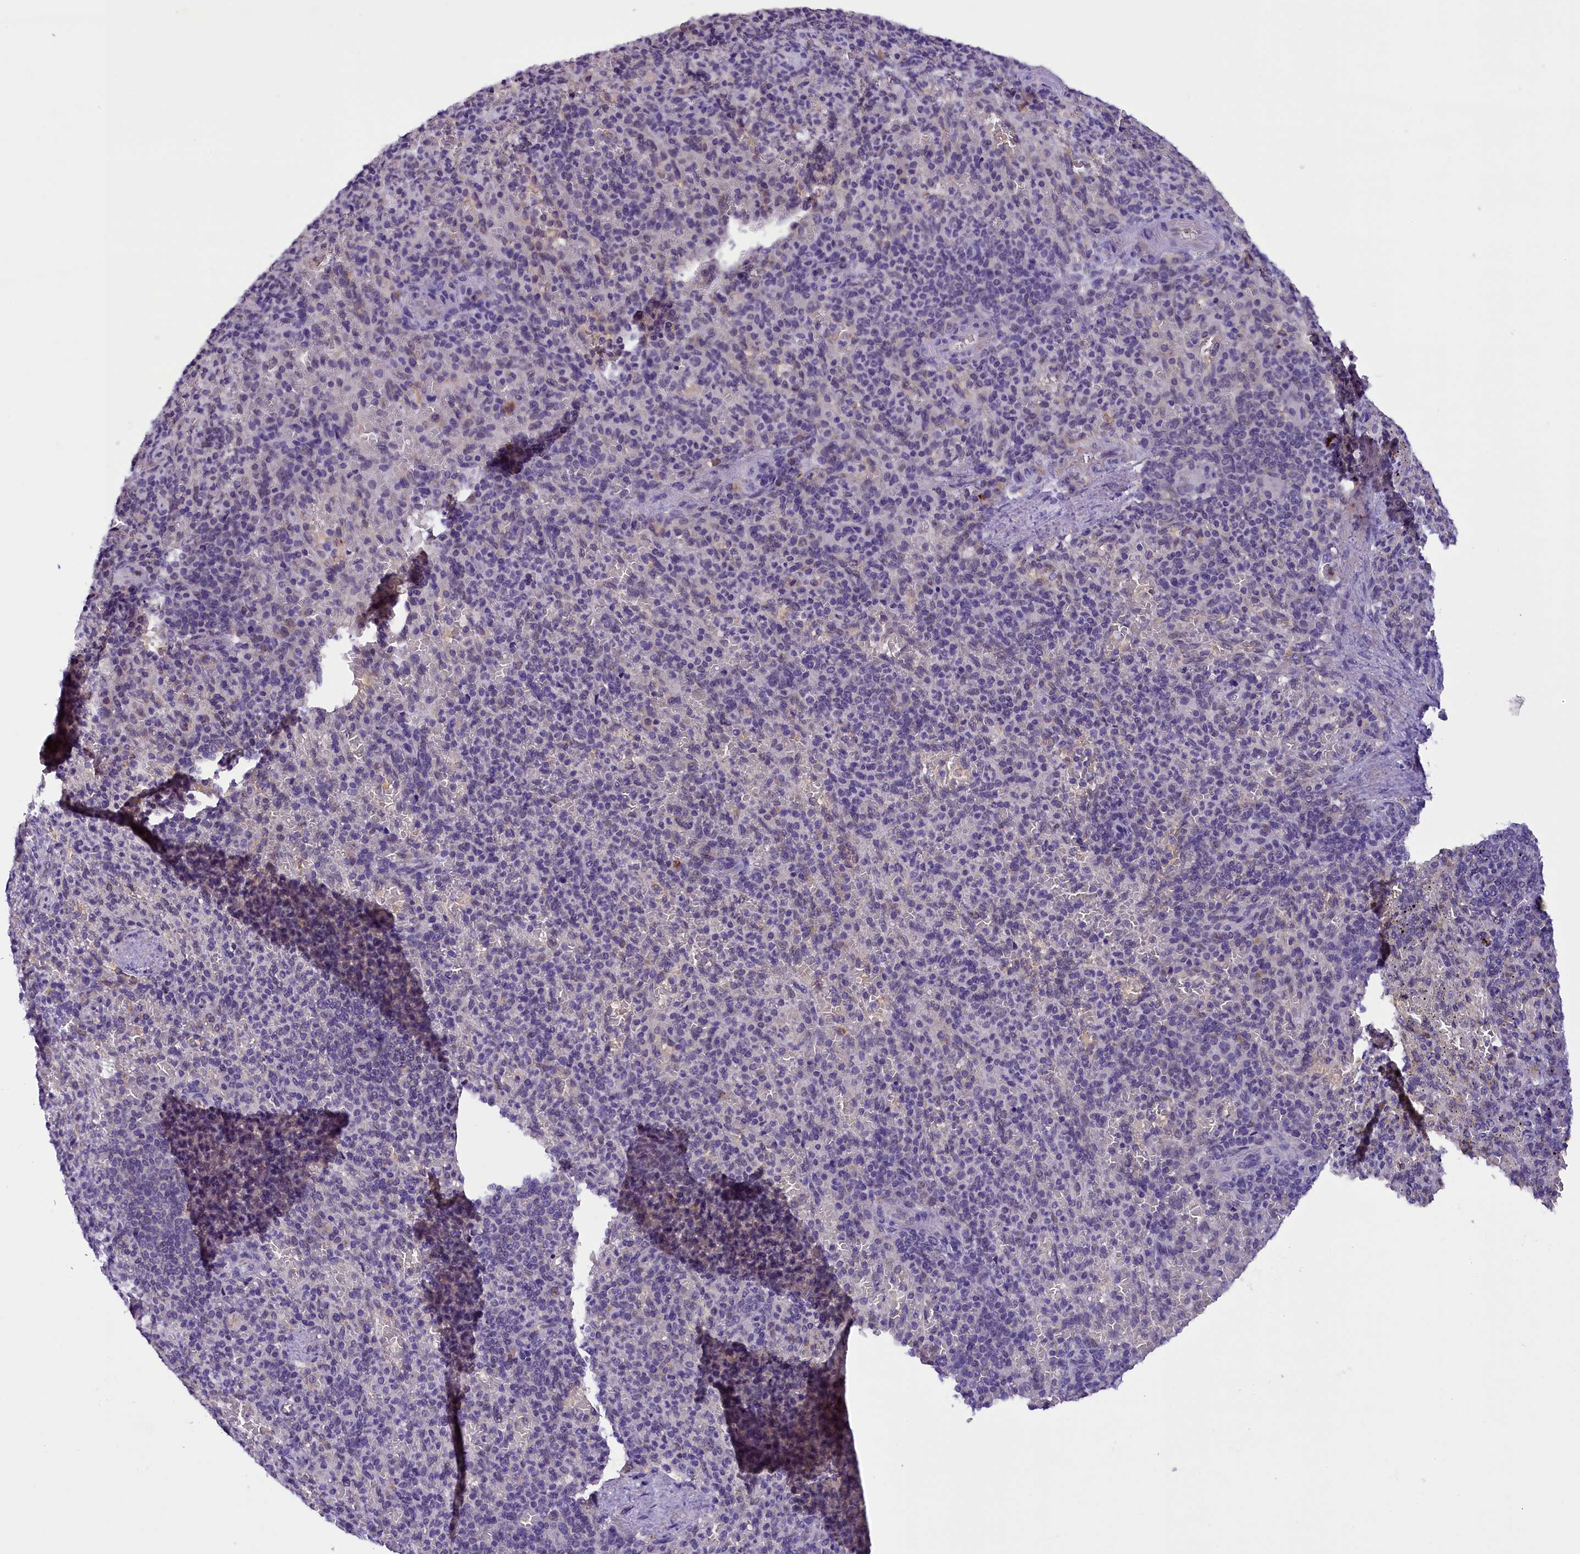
{"staining": {"intensity": "negative", "quantity": "none", "location": "none"}, "tissue": "spleen", "cell_type": "Cells in red pulp", "image_type": "normal", "snomed": [{"axis": "morphology", "description": "Normal tissue, NOS"}, {"axis": "topography", "description": "Spleen"}], "caption": "This is a photomicrograph of immunohistochemistry staining of normal spleen, which shows no expression in cells in red pulp. Nuclei are stained in blue.", "gene": "IQCN", "patient": {"sex": "female", "age": 74}}